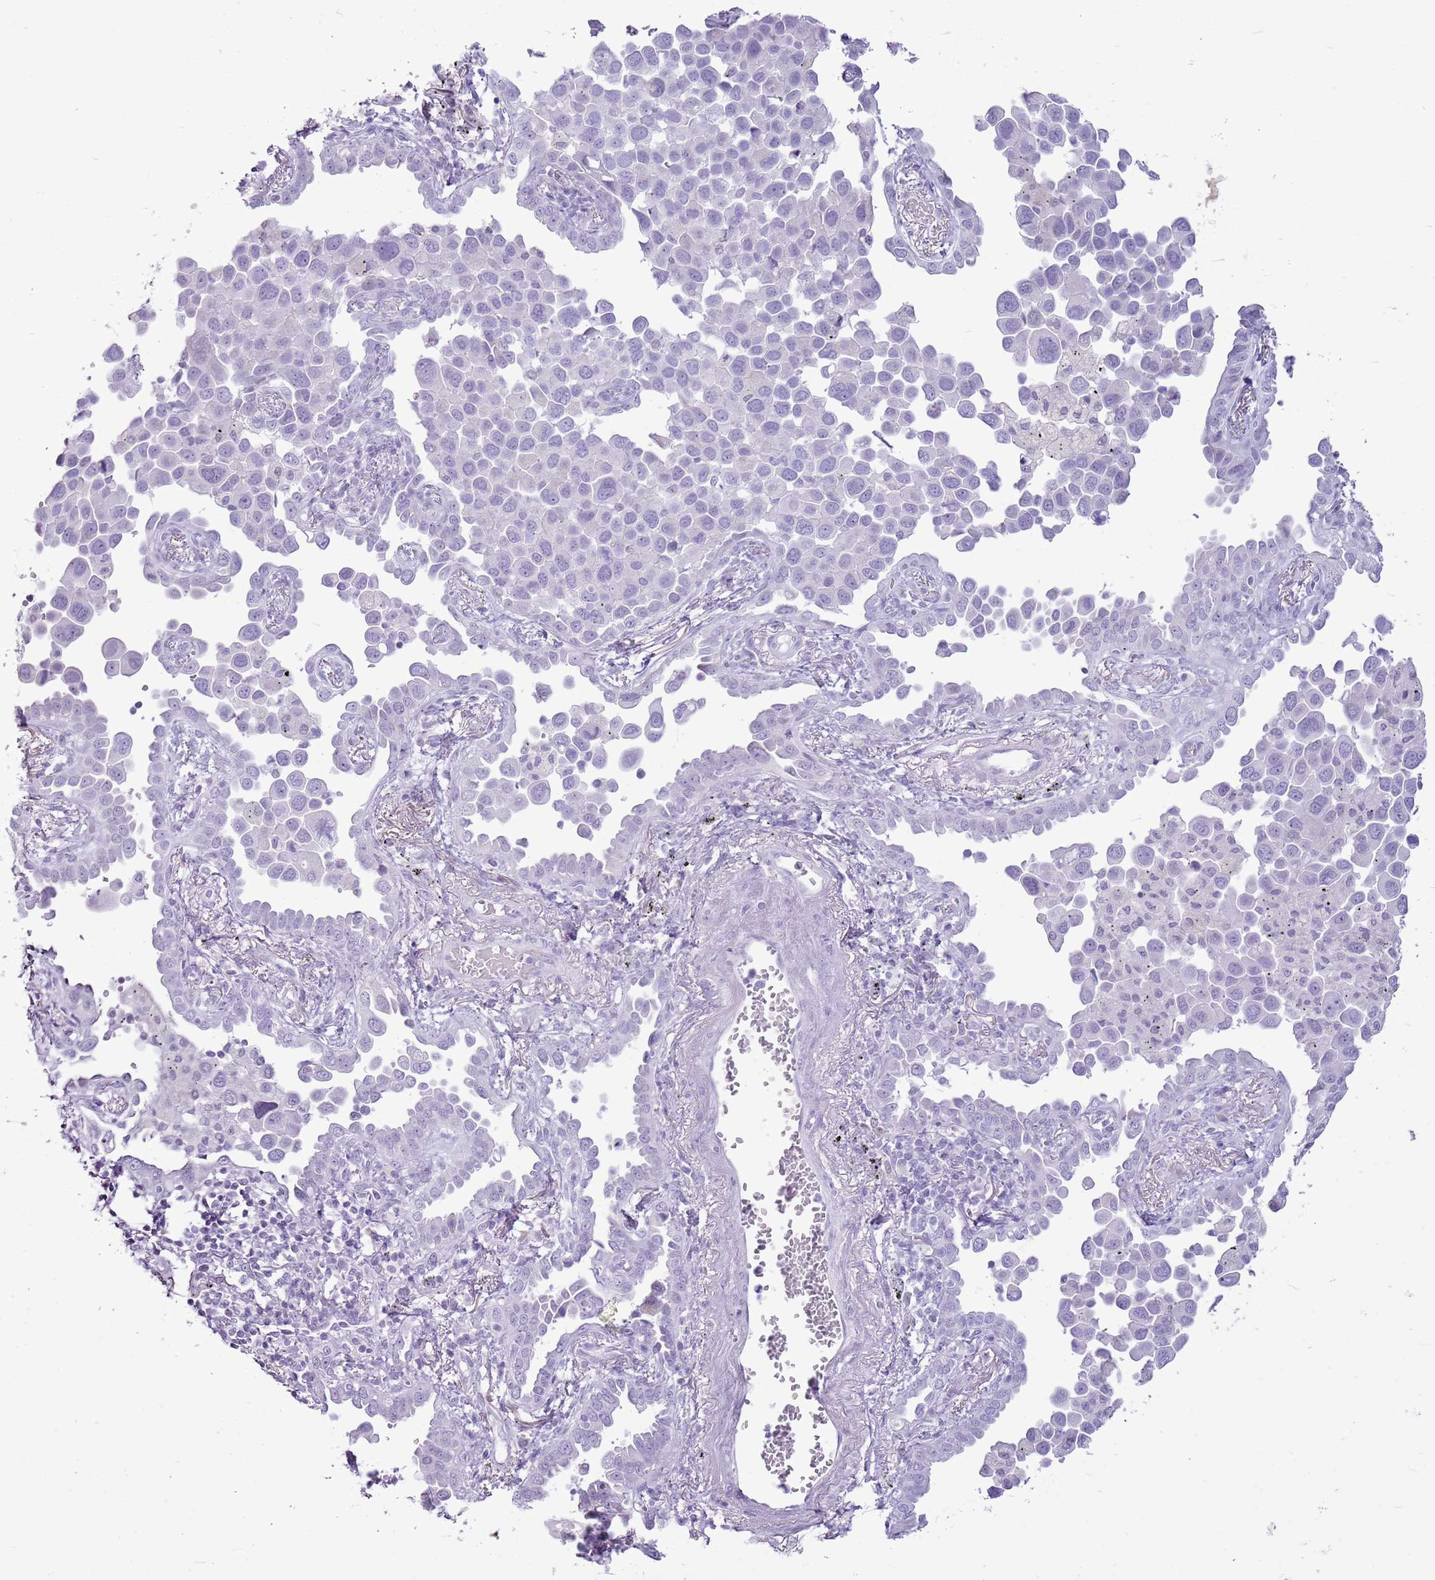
{"staining": {"intensity": "negative", "quantity": "none", "location": "none"}, "tissue": "lung cancer", "cell_type": "Tumor cells", "image_type": "cancer", "snomed": [{"axis": "morphology", "description": "Adenocarcinoma, NOS"}, {"axis": "topography", "description": "Lung"}], "caption": "The immunohistochemistry image has no significant positivity in tumor cells of lung adenocarcinoma tissue. (Brightfield microscopy of DAB (3,3'-diaminobenzidine) immunohistochemistry (IHC) at high magnification).", "gene": "RPL3L", "patient": {"sex": "male", "age": 67}}